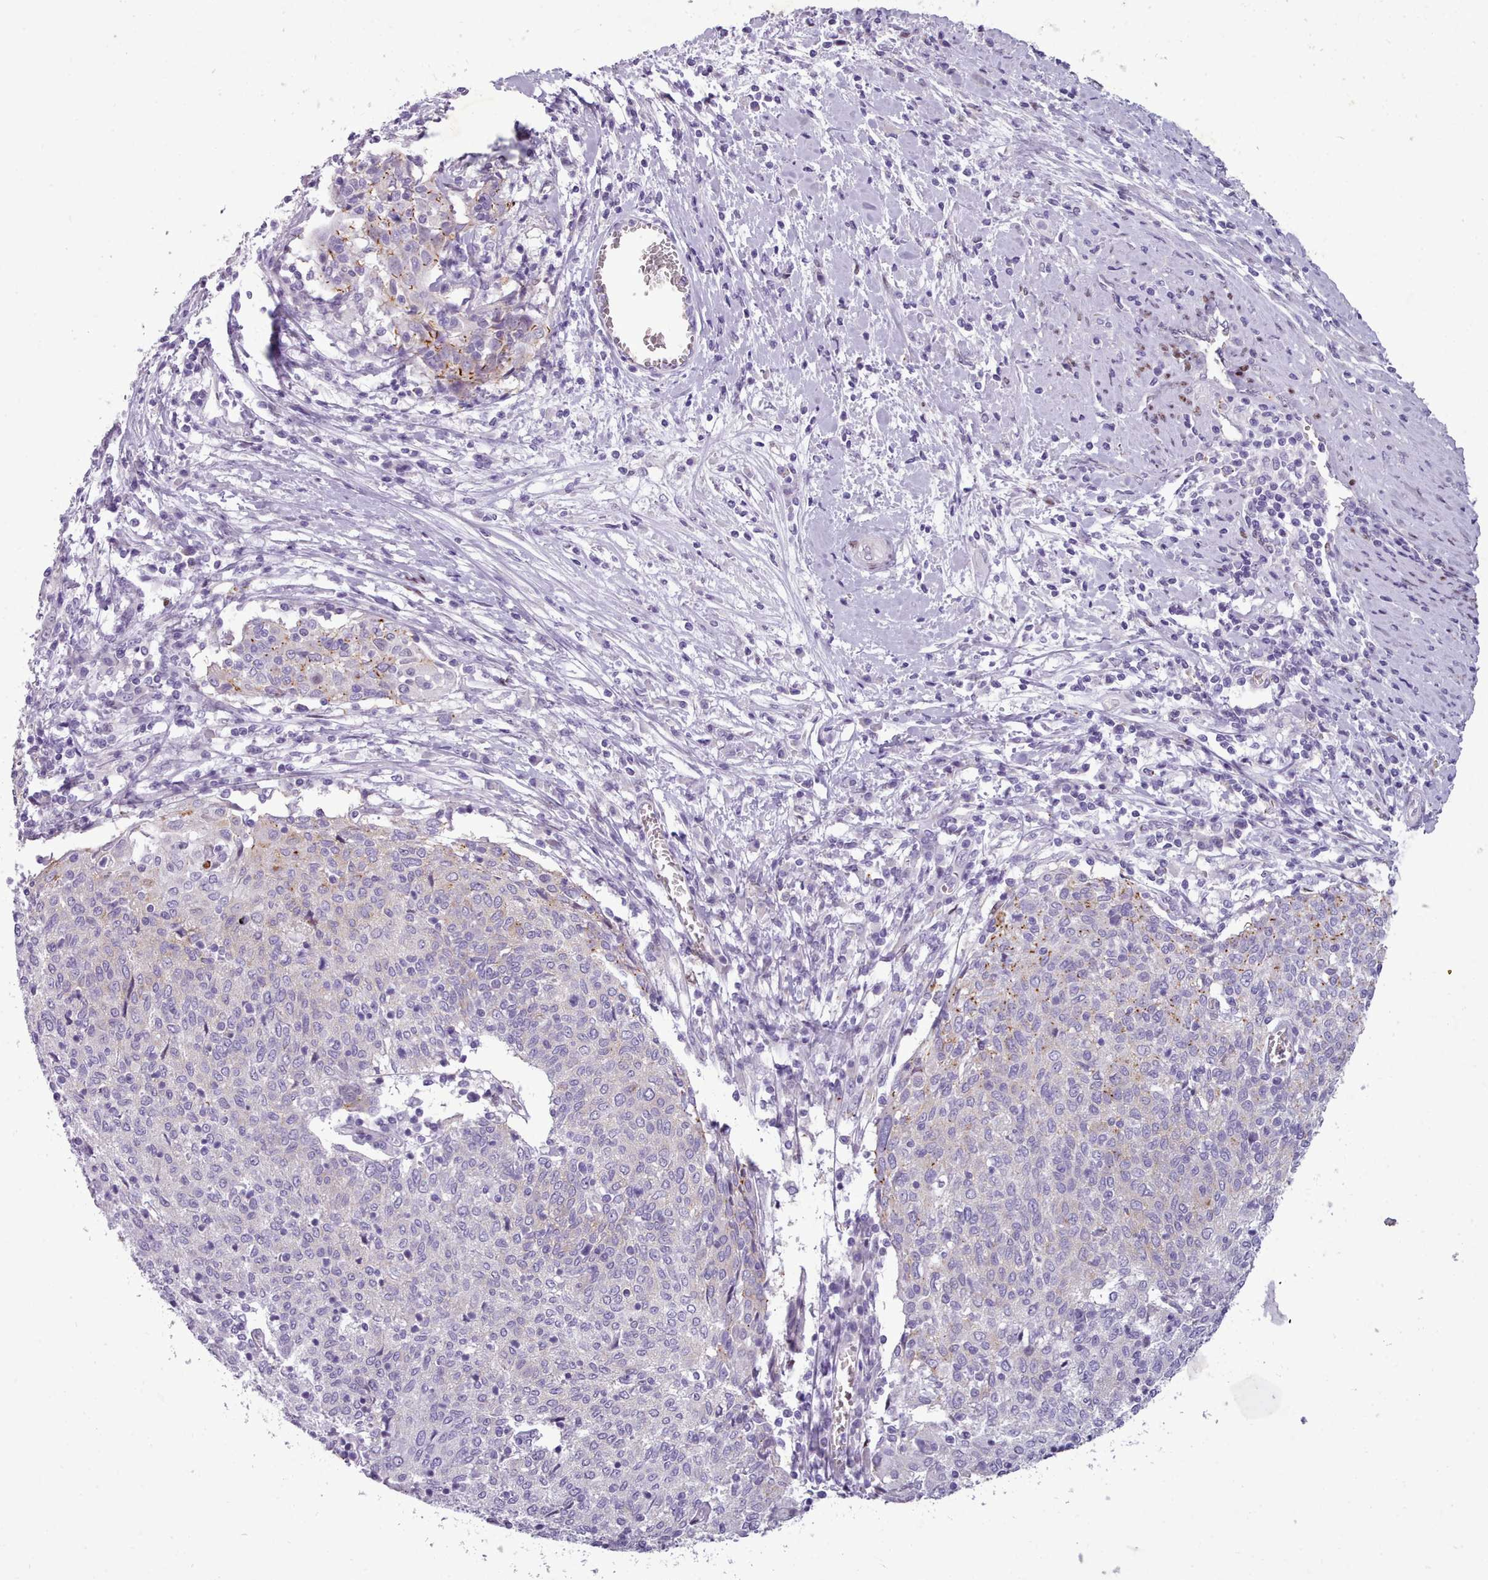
{"staining": {"intensity": "moderate", "quantity": "<25%", "location": "cytoplasmic/membranous"}, "tissue": "cervical cancer", "cell_type": "Tumor cells", "image_type": "cancer", "snomed": [{"axis": "morphology", "description": "Squamous cell carcinoma, NOS"}, {"axis": "topography", "description": "Cervix"}], "caption": "Protein expression by immunohistochemistry (IHC) displays moderate cytoplasmic/membranous positivity in approximately <25% of tumor cells in cervical cancer.", "gene": "KCNT2", "patient": {"sex": "female", "age": 52}}